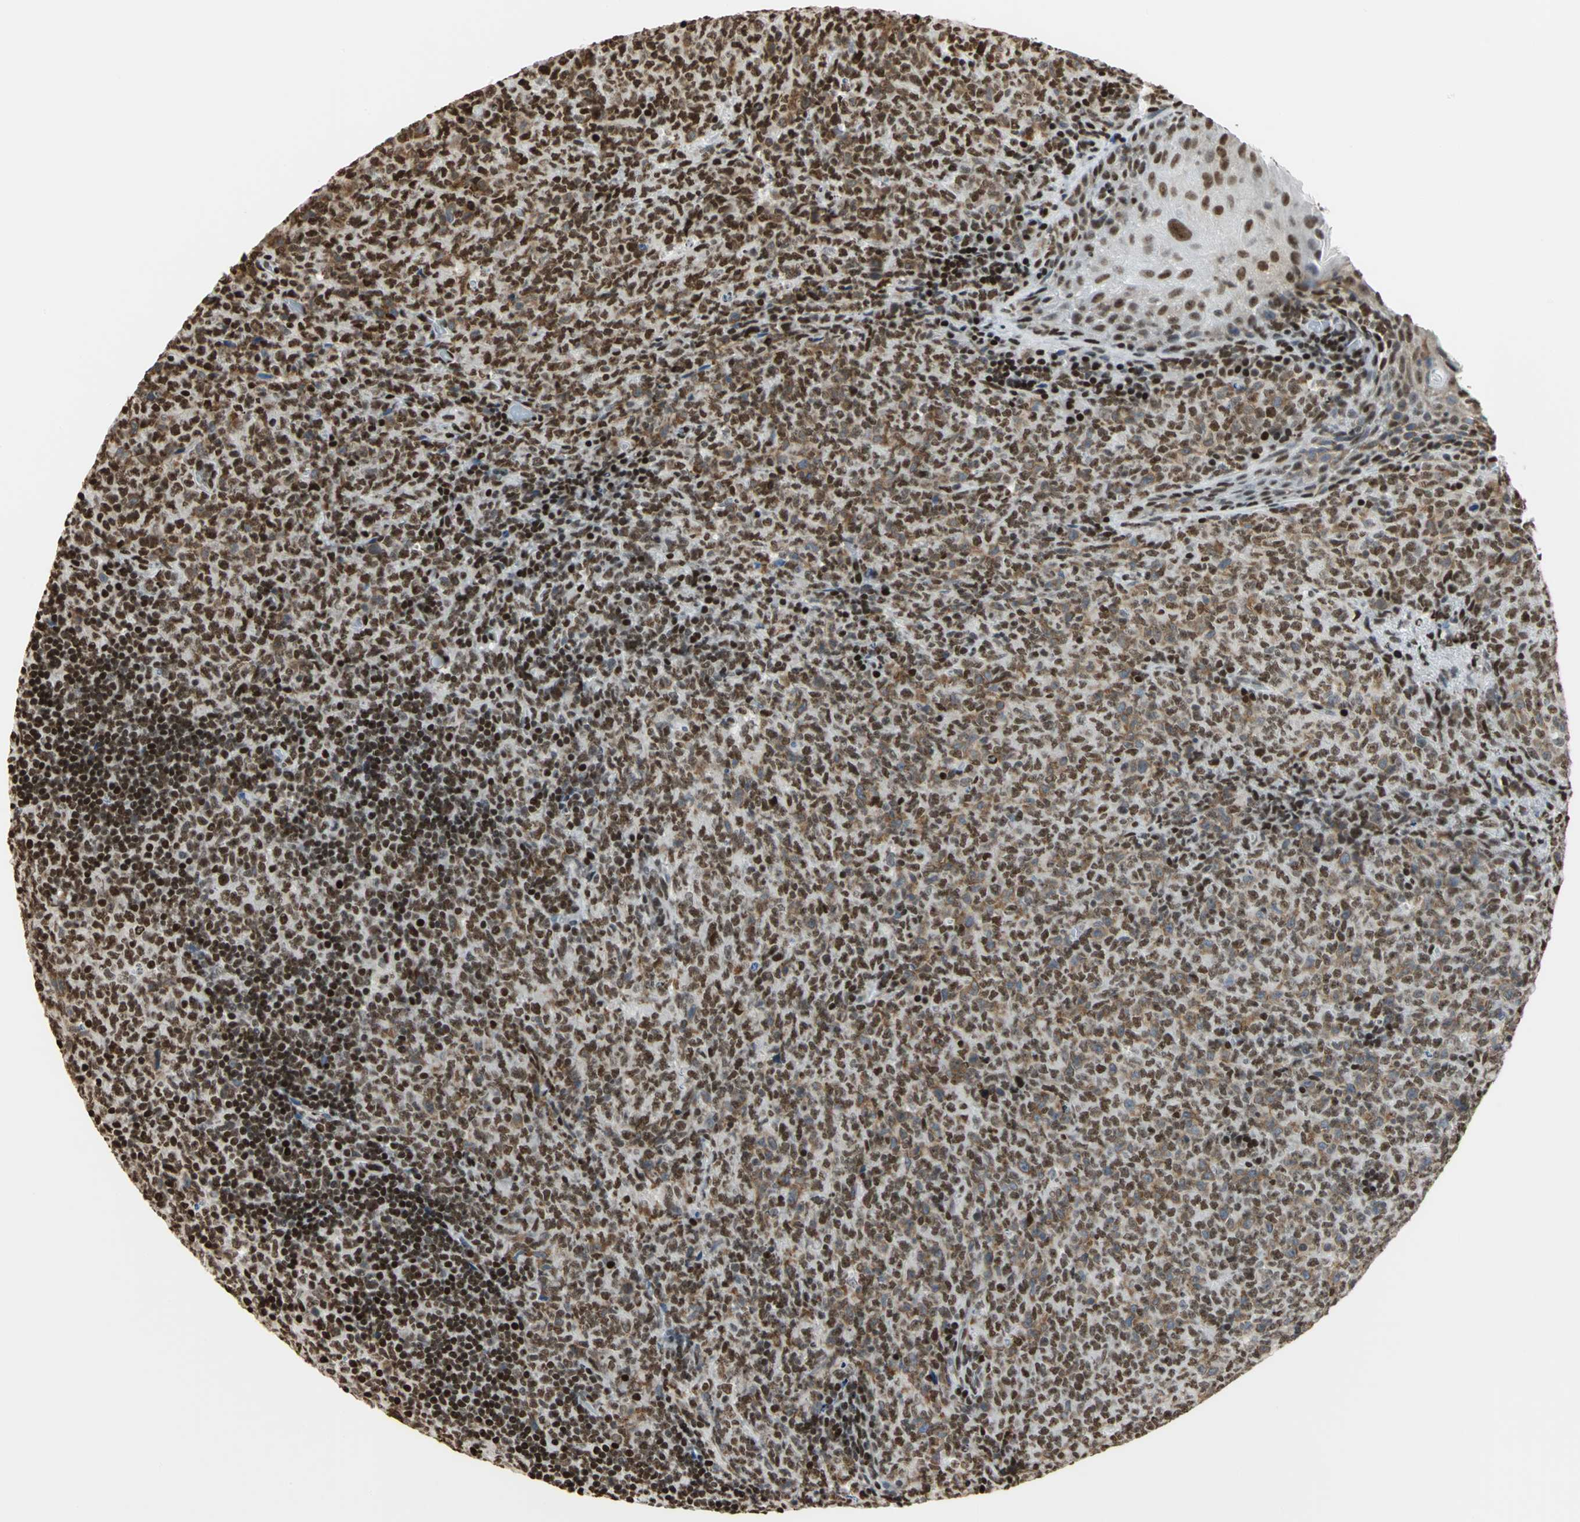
{"staining": {"intensity": "strong", "quantity": ">75%", "location": "nuclear"}, "tissue": "lymphoma", "cell_type": "Tumor cells", "image_type": "cancer", "snomed": [{"axis": "morphology", "description": "Malignant lymphoma, non-Hodgkin's type, High grade"}, {"axis": "topography", "description": "Tonsil"}], "caption": "Immunohistochemical staining of lymphoma demonstrates high levels of strong nuclear staining in approximately >75% of tumor cells. The protein of interest is shown in brown color, while the nuclei are stained blue.", "gene": "HMGB1", "patient": {"sex": "female", "age": 36}}